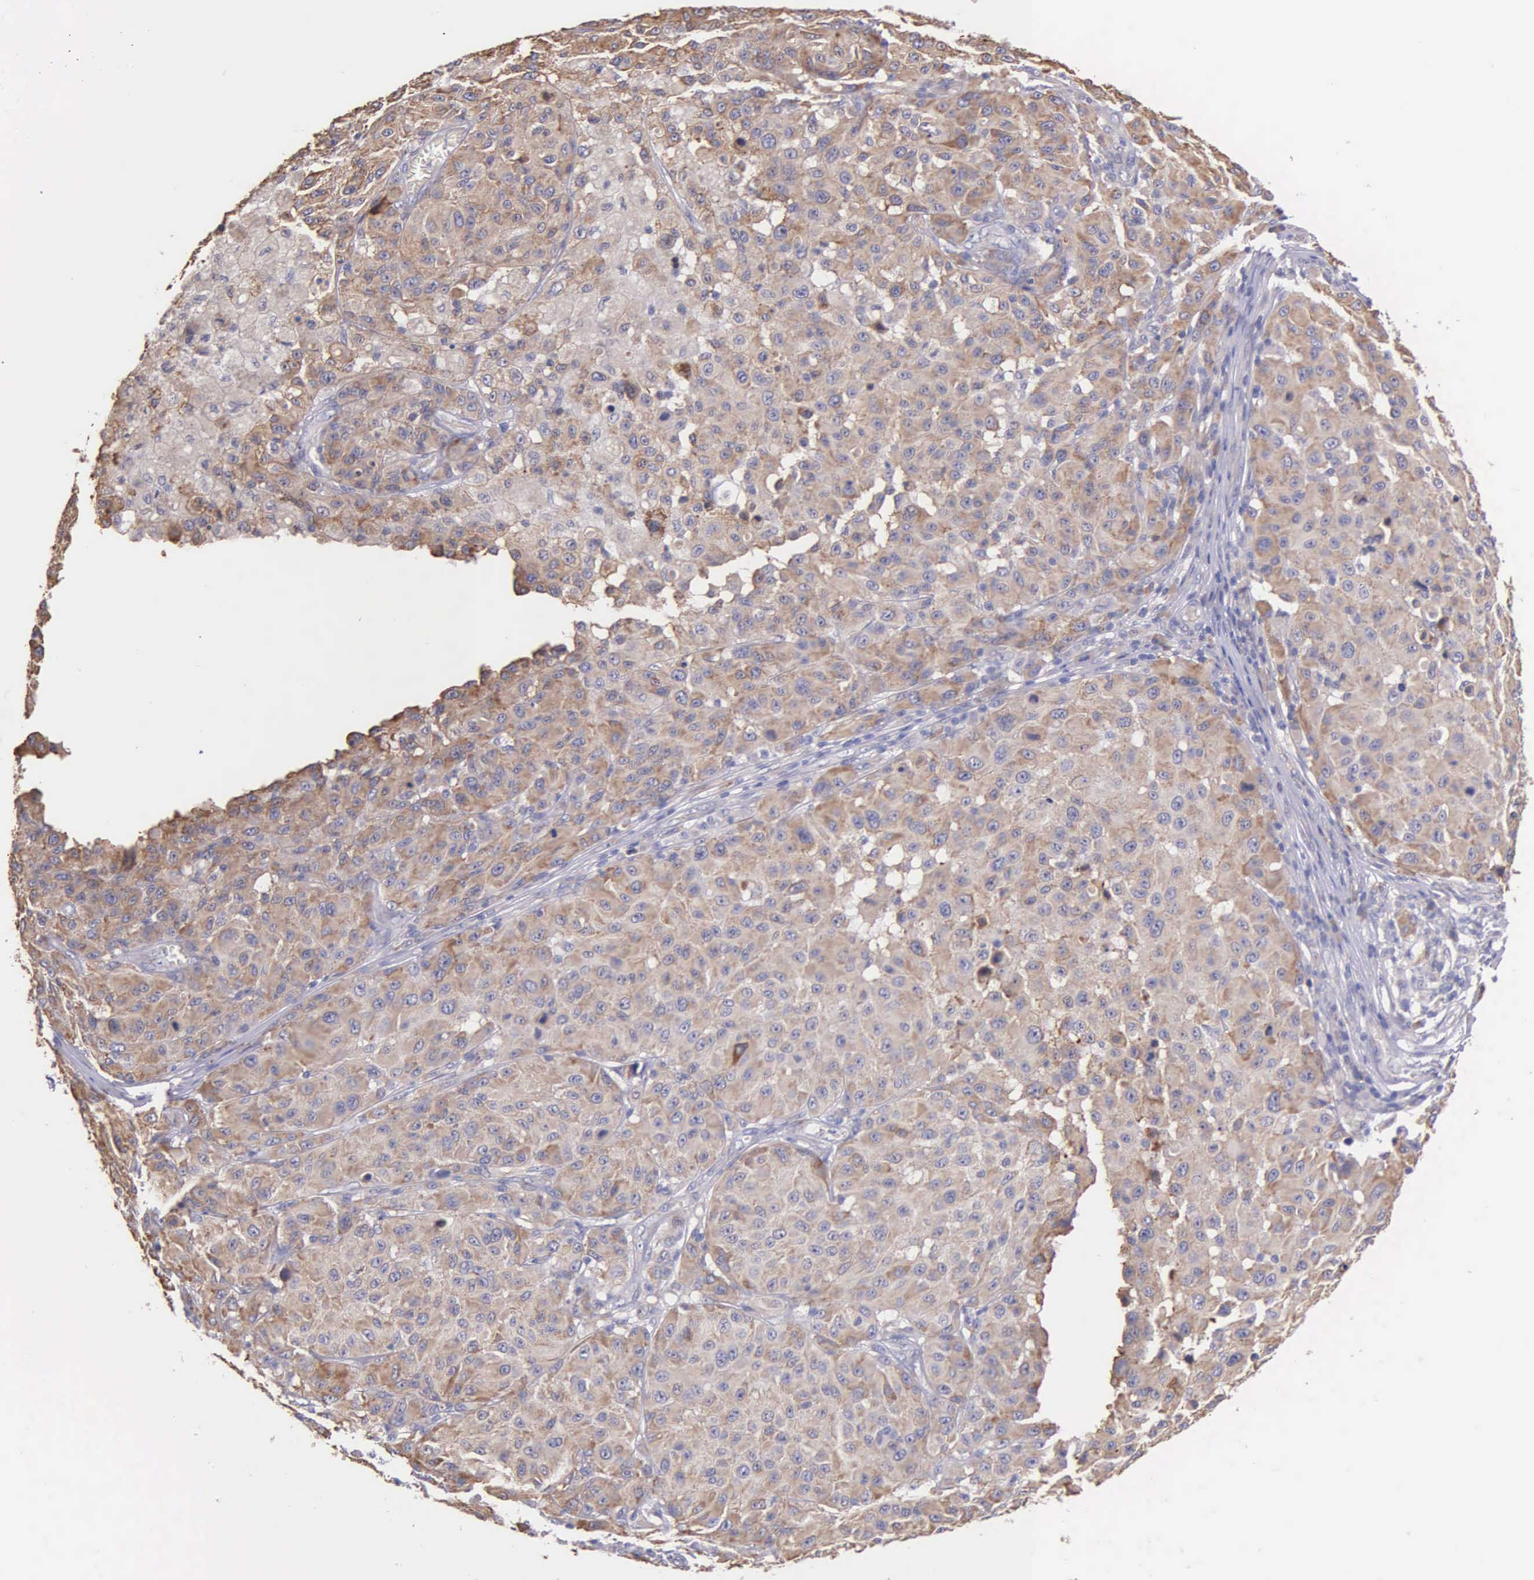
{"staining": {"intensity": "weak", "quantity": ">75%", "location": "cytoplasmic/membranous"}, "tissue": "melanoma", "cell_type": "Tumor cells", "image_type": "cancer", "snomed": [{"axis": "morphology", "description": "Malignant melanoma, NOS"}, {"axis": "topography", "description": "Skin"}], "caption": "A brown stain shows weak cytoplasmic/membranous expression of a protein in human melanoma tumor cells.", "gene": "ZC3H12B", "patient": {"sex": "female", "age": 77}}